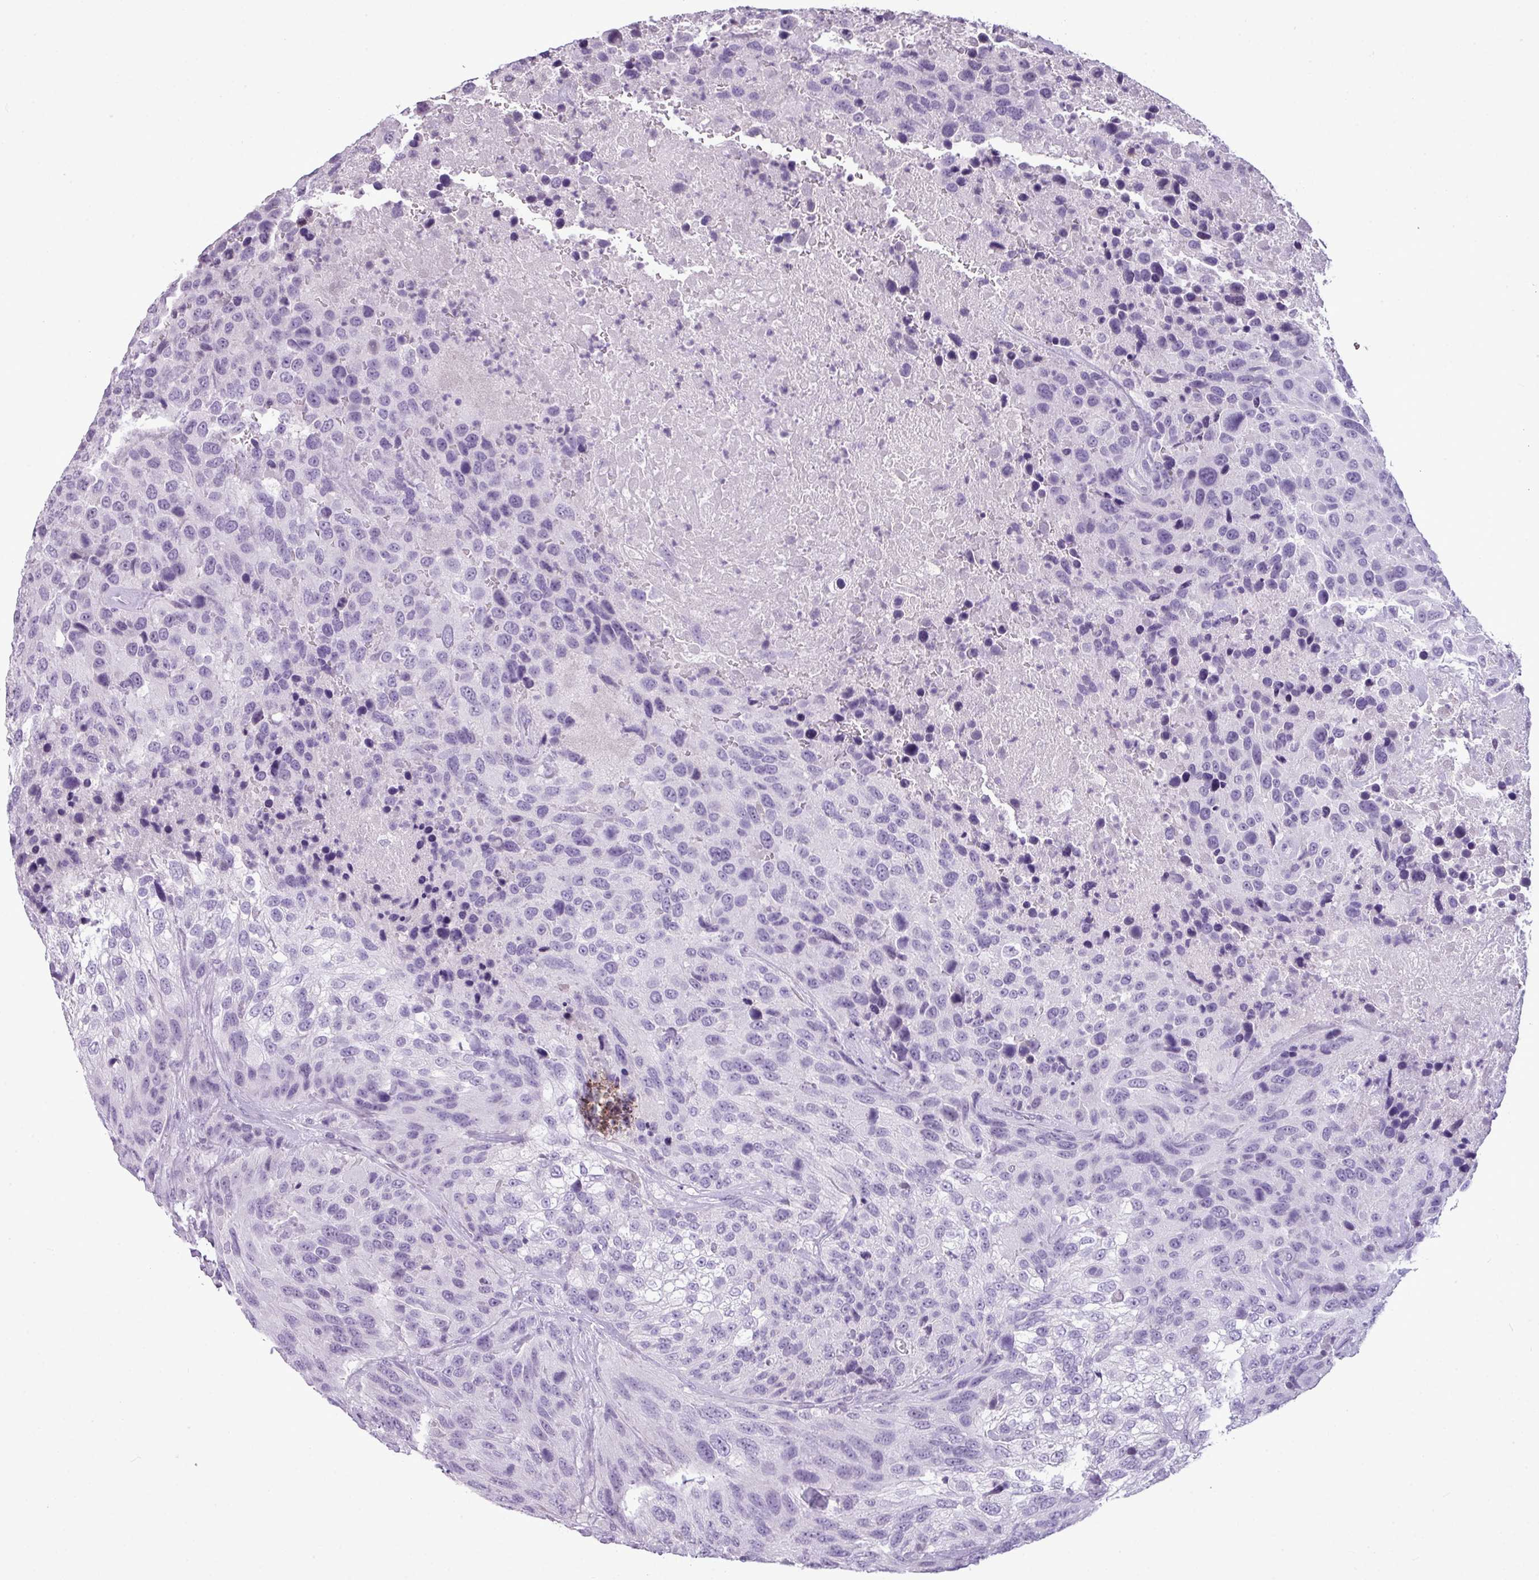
{"staining": {"intensity": "negative", "quantity": "none", "location": "none"}, "tissue": "urothelial cancer", "cell_type": "Tumor cells", "image_type": "cancer", "snomed": [{"axis": "morphology", "description": "Urothelial carcinoma, High grade"}, {"axis": "topography", "description": "Urinary bladder"}], "caption": "Urothelial carcinoma (high-grade) was stained to show a protein in brown. There is no significant expression in tumor cells.", "gene": "TMEM91", "patient": {"sex": "female", "age": 70}}